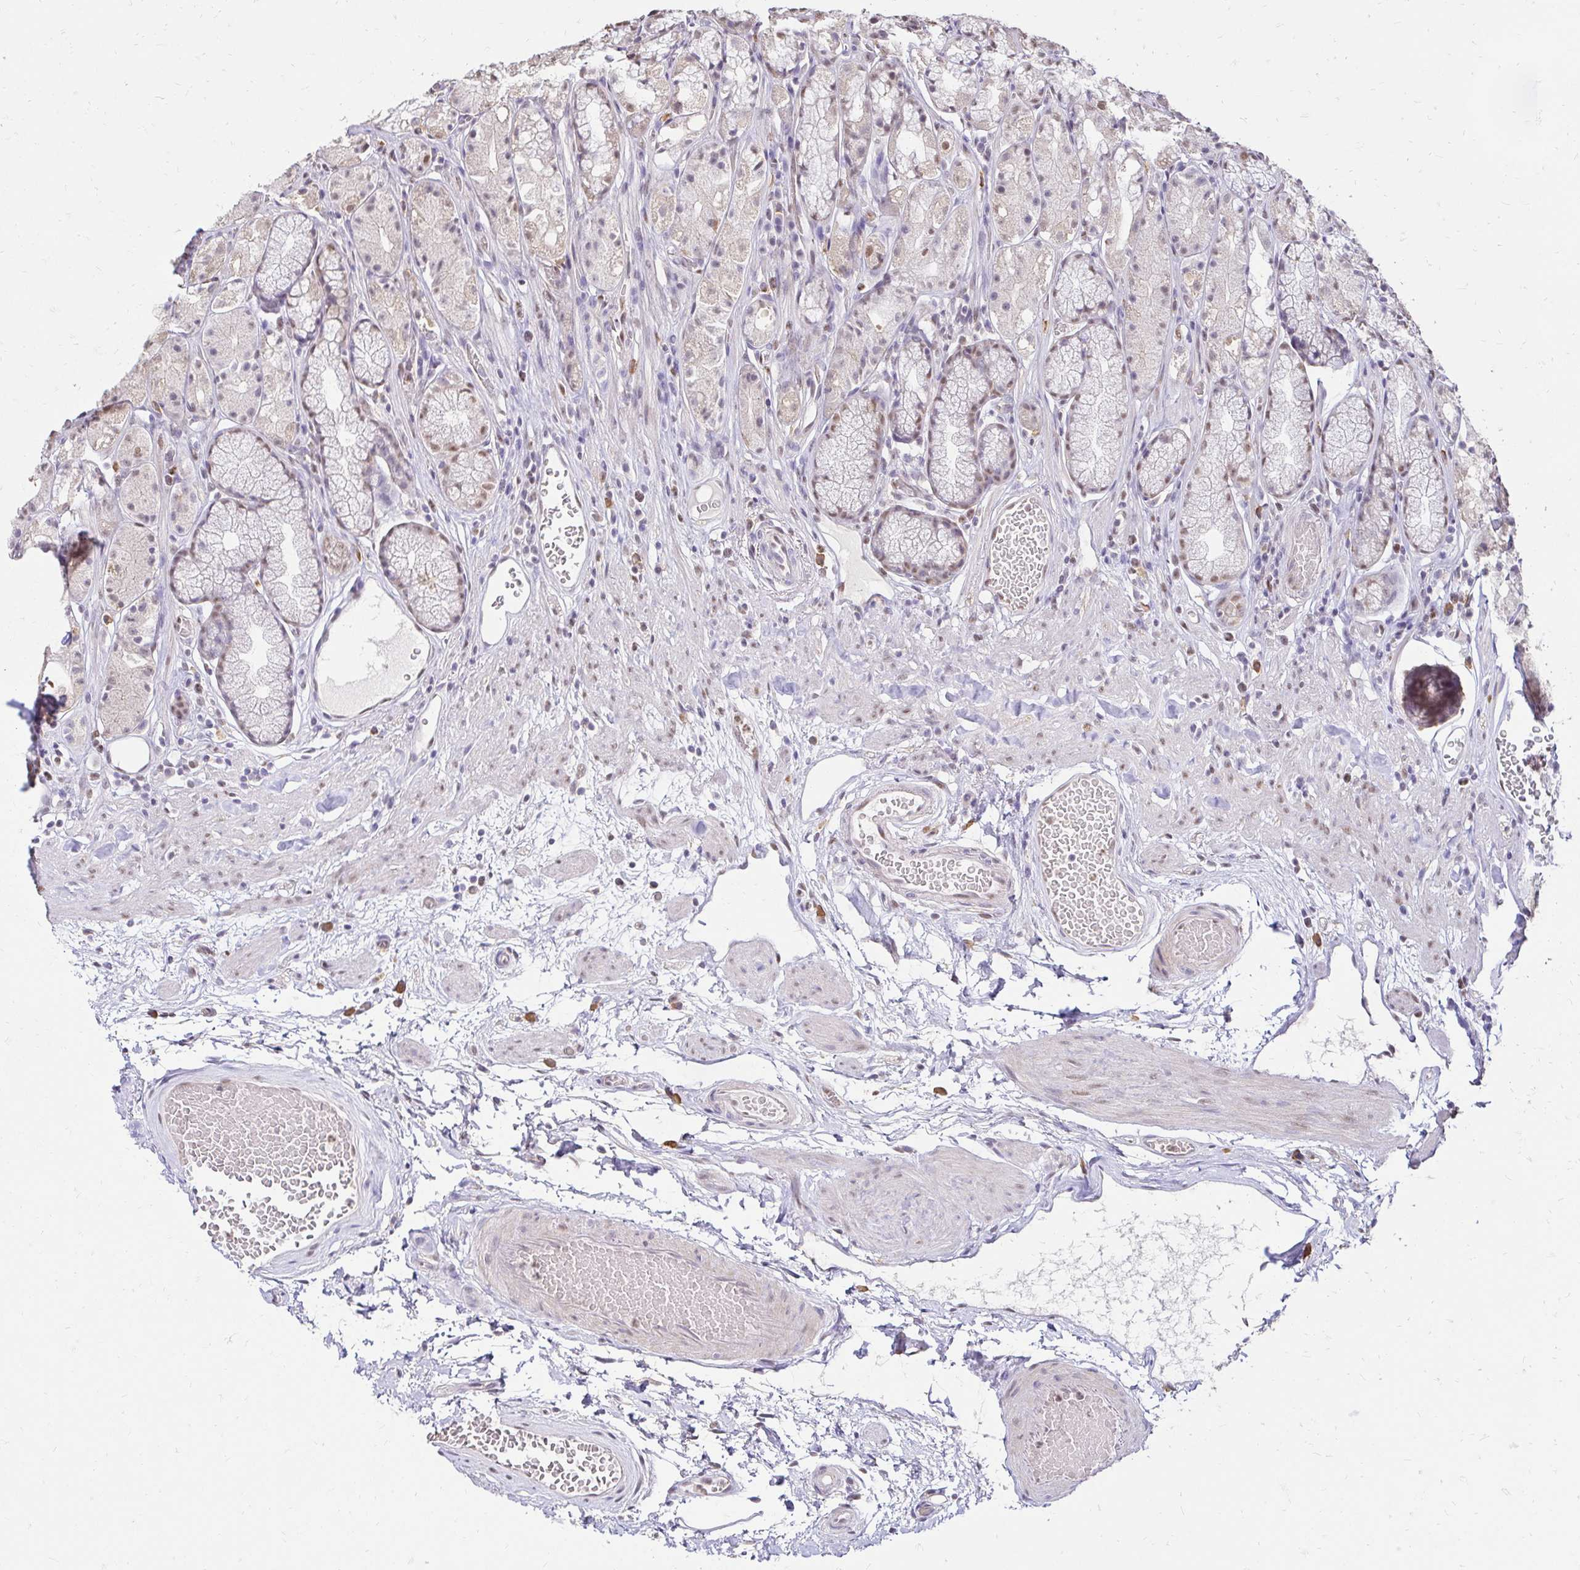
{"staining": {"intensity": "moderate", "quantity": "25%-75%", "location": "nuclear"}, "tissue": "stomach", "cell_type": "Glandular cells", "image_type": "normal", "snomed": [{"axis": "morphology", "description": "Normal tissue, NOS"}, {"axis": "topography", "description": "Smooth muscle"}, {"axis": "topography", "description": "Stomach"}], "caption": "Immunohistochemistry of benign human stomach displays medium levels of moderate nuclear expression in approximately 25%-75% of glandular cells.", "gene": "RIMS4", "patient": {"sex": "male", "age": 70}}